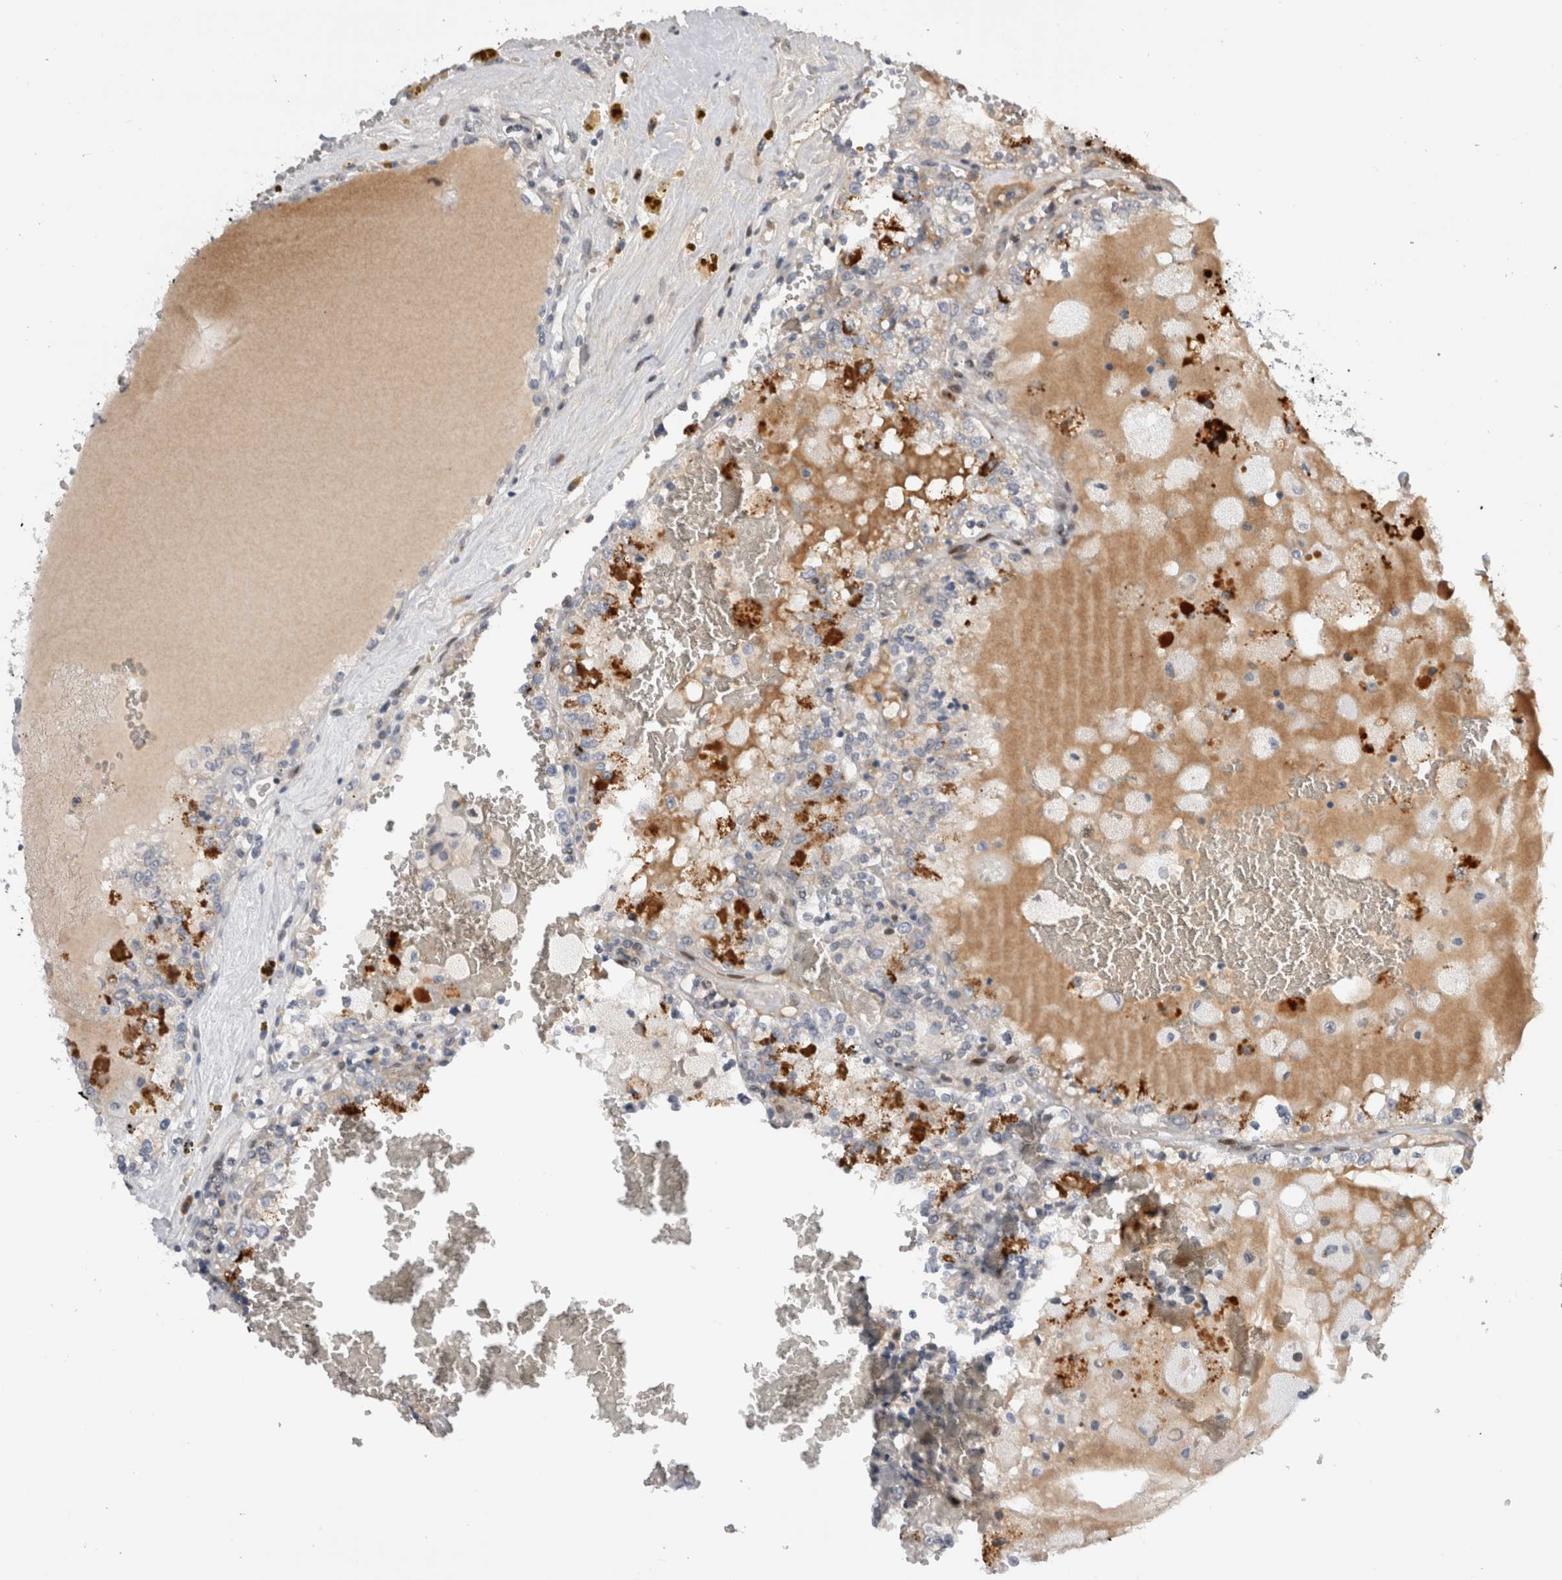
{"staining": {"intensity": "negative", "quantity": "none", "location": "none"}, "tissue": "renal cancer", "cell_type": "Tumor cells", "image_type": "cancer", "snomed": [{"axis": "morphology", "description": "Adenocarcinoma, NOS"}, {"axis": "topography", "description": "Kidney"}], "caption": "IHC histopathology image of human adenocarcinoma (renal) stained for a protein (brown), which demonstrates no expression in tumor cells. (Stains: DAB immunohistochemistry with hematoxylin counter stain, Microscopy: brightfield microscopy at high magnification).", "gene": "DMTN", "patient": {"sex": "female", "age": 56}}